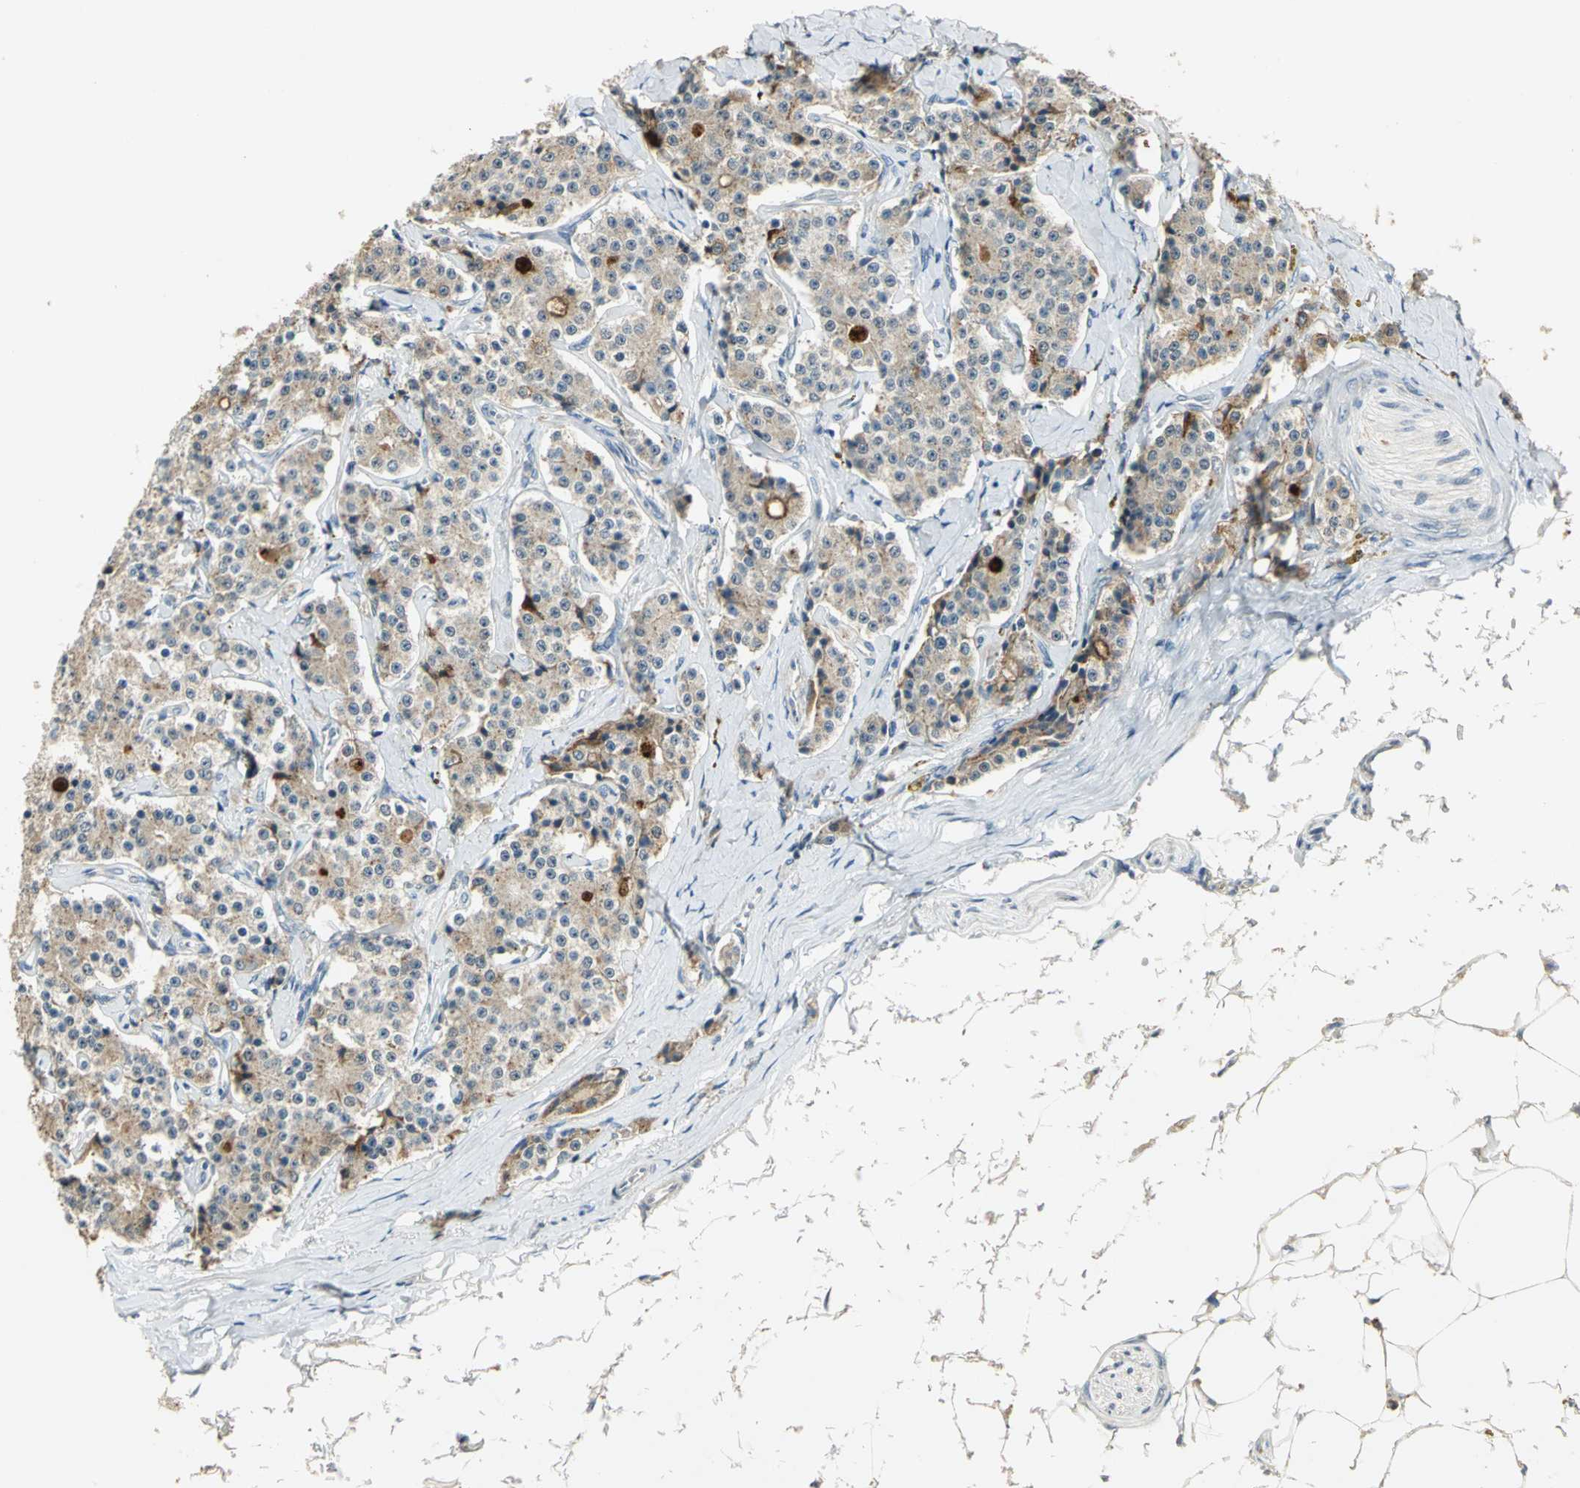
{"staining": {"intensity": "weak", "quantity": ">75%", "location": "cytoplasmic/membranous"}, "tissue": "carcinoid", "cell_type": "Tumor cells", "image_type": "cancer", "snomed": [{"axis": "morphology", "description": "Carcinoid, malignant, NOS"}, {"axis": "topography", "description": "Colon"}], "caption": "There is low levels of weak cytoplasmic/membranous staining in tumor cells of carcinoid, as demonstrated by immunohistochemical staining (brown color).", "gene": "PROC", "patient": {"sex": "female", "age": 61}}